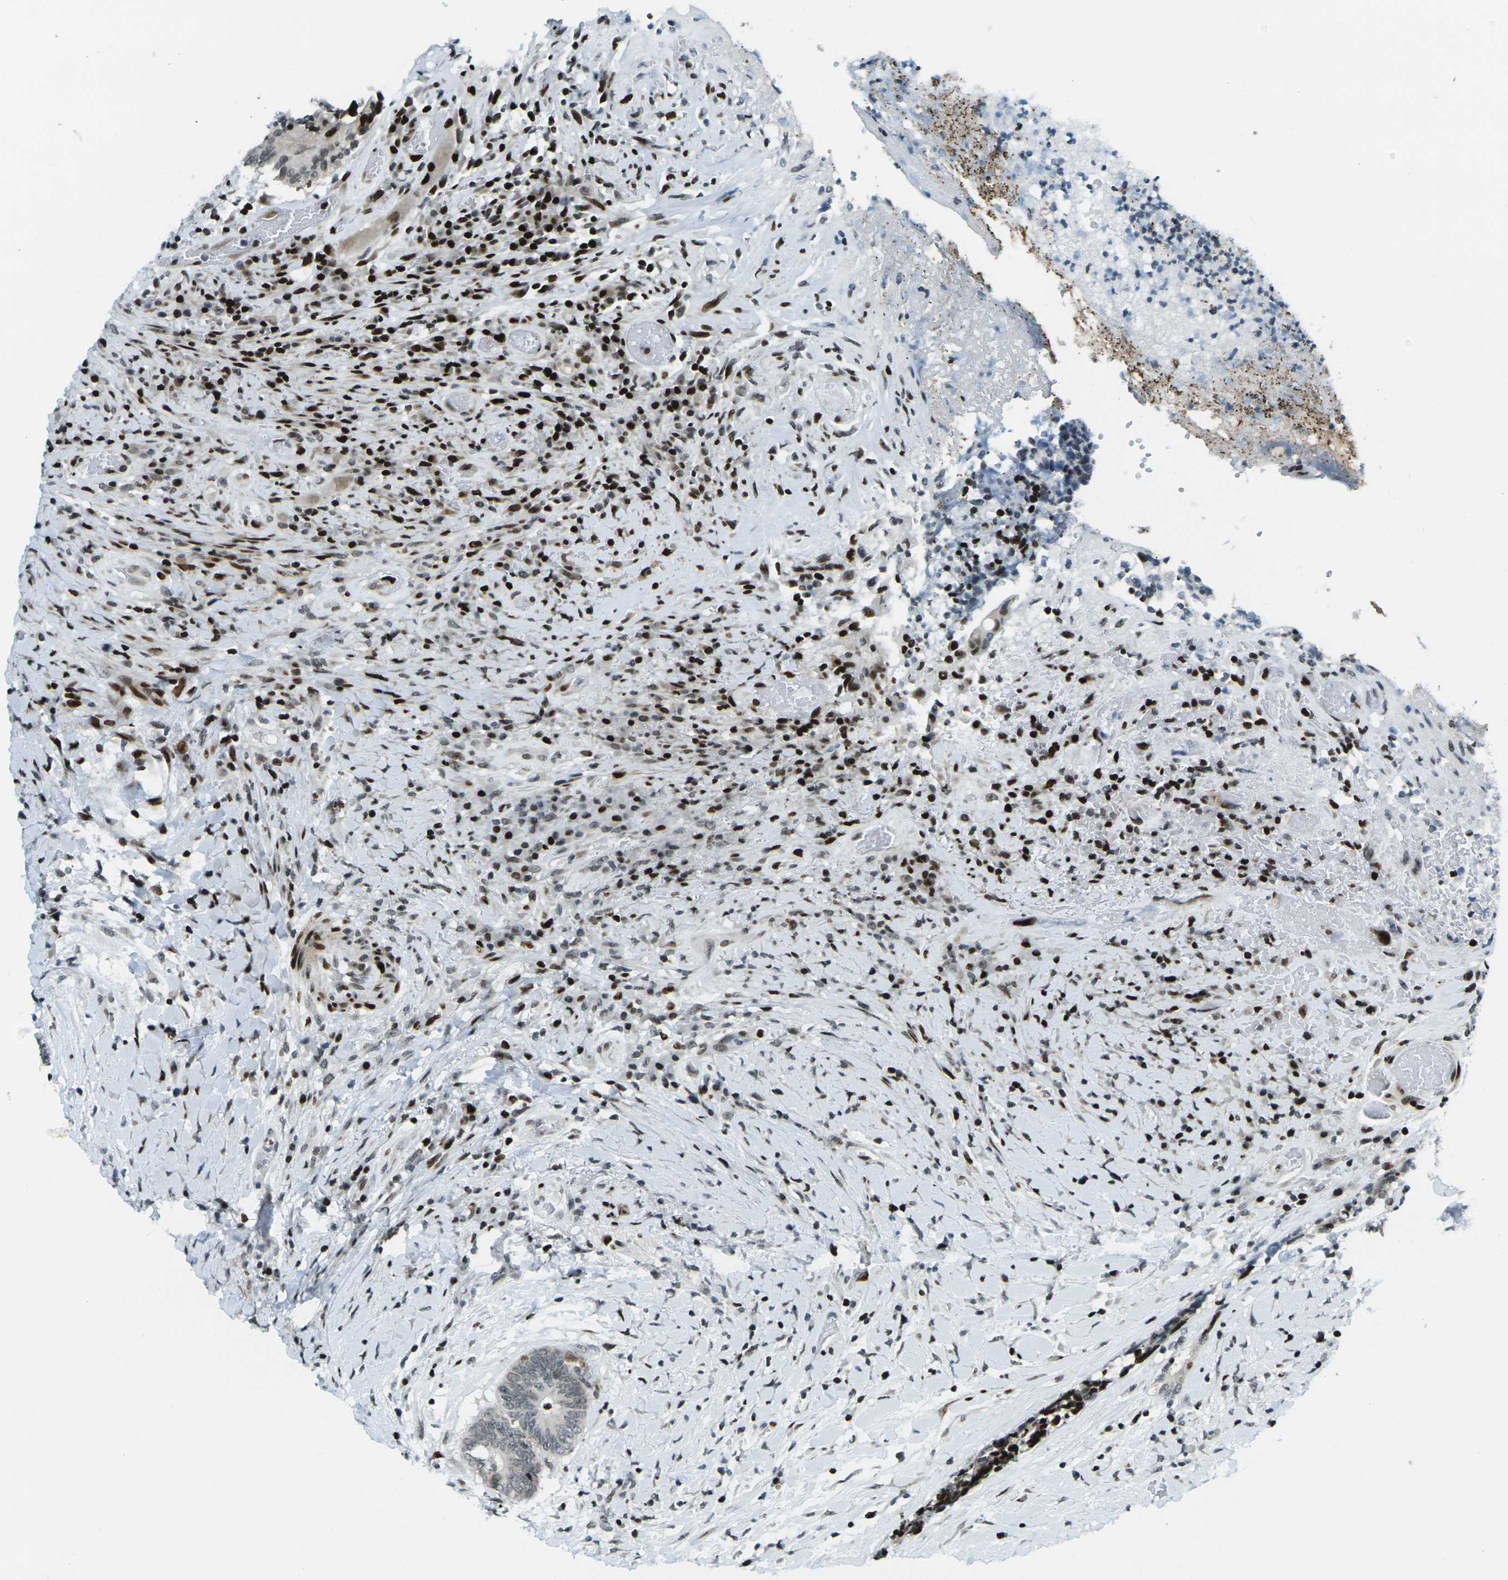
{"staining": {"intensity": "moderate", "quantity": ">75%", "location": "nuclear"}, "tissue": "colorectal cancer", "cell_type": "Tumor cells", "image_type": "cancer", "snomed": [{"axis": "morphology", "description": "Adenocarcinoma, NOS"}, {"axis": "topography", "description": "Rectum"}], "caption": "Moderate nuclear positivity for a protein is present in approximately >75% of tumor cells of colorectal adenocarcinoma using IHC.", "gene": "H3-3A", "patient": {"sex": "male", "age": 63}}